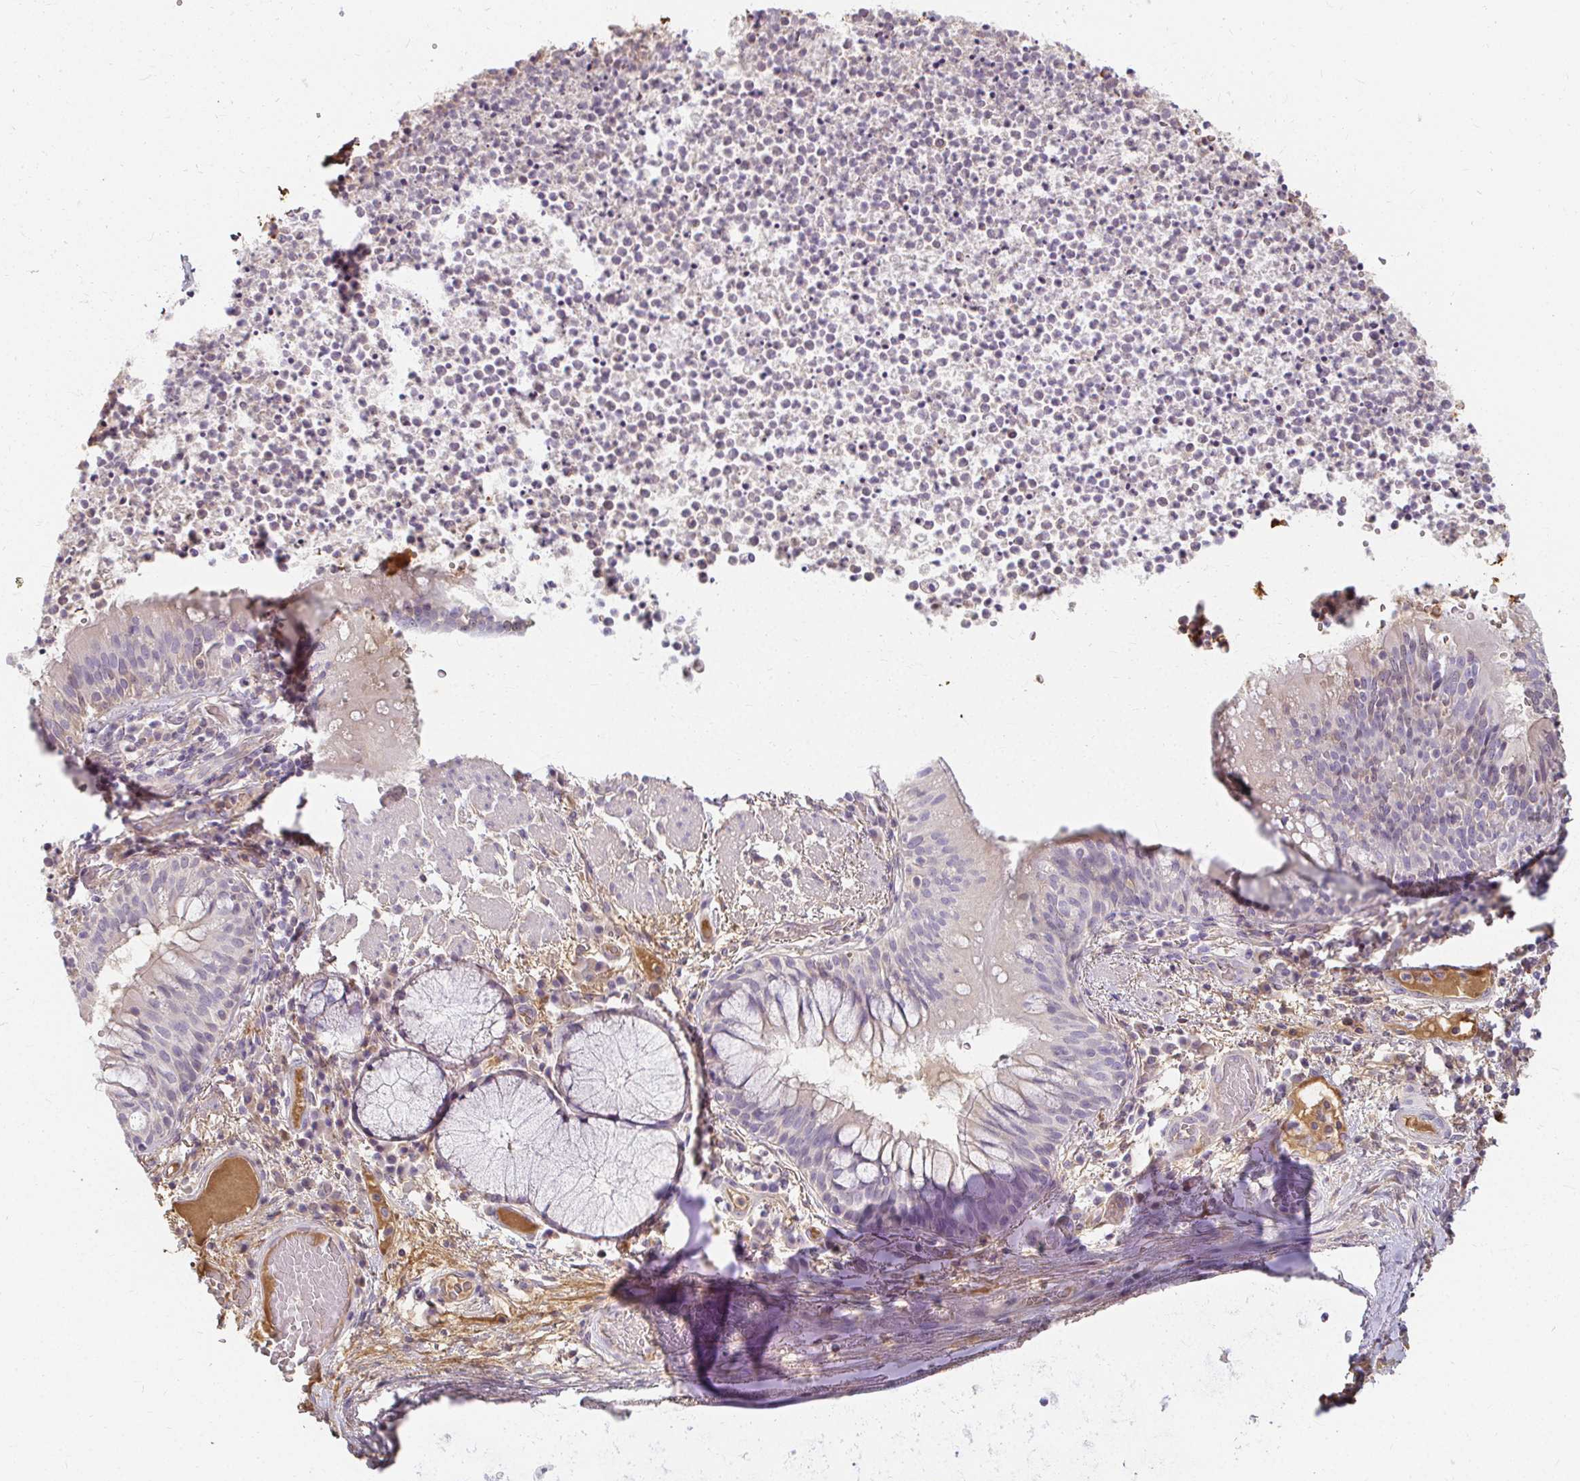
{"staining": {"intensity": "negative", "quantity": "none", "location": "none"}, "tissue": "bronchus", "cell_type": "Respiratory epithelial cells", "image_type": "normal", "snomed": [{"axis": "morphology", "description": "Normal tissue, NOS"}, {"axis": "topography", "description": "Lymph node"}, {"axis": "topography", "description": "Bronchus"}], "caption": "Immunohistochemical staining of normal bronchus demonstrates no significant expression in respiratory epithelial cells.", "gene": "LOXL4", "patient": {"sex": "male", "age": 56}}